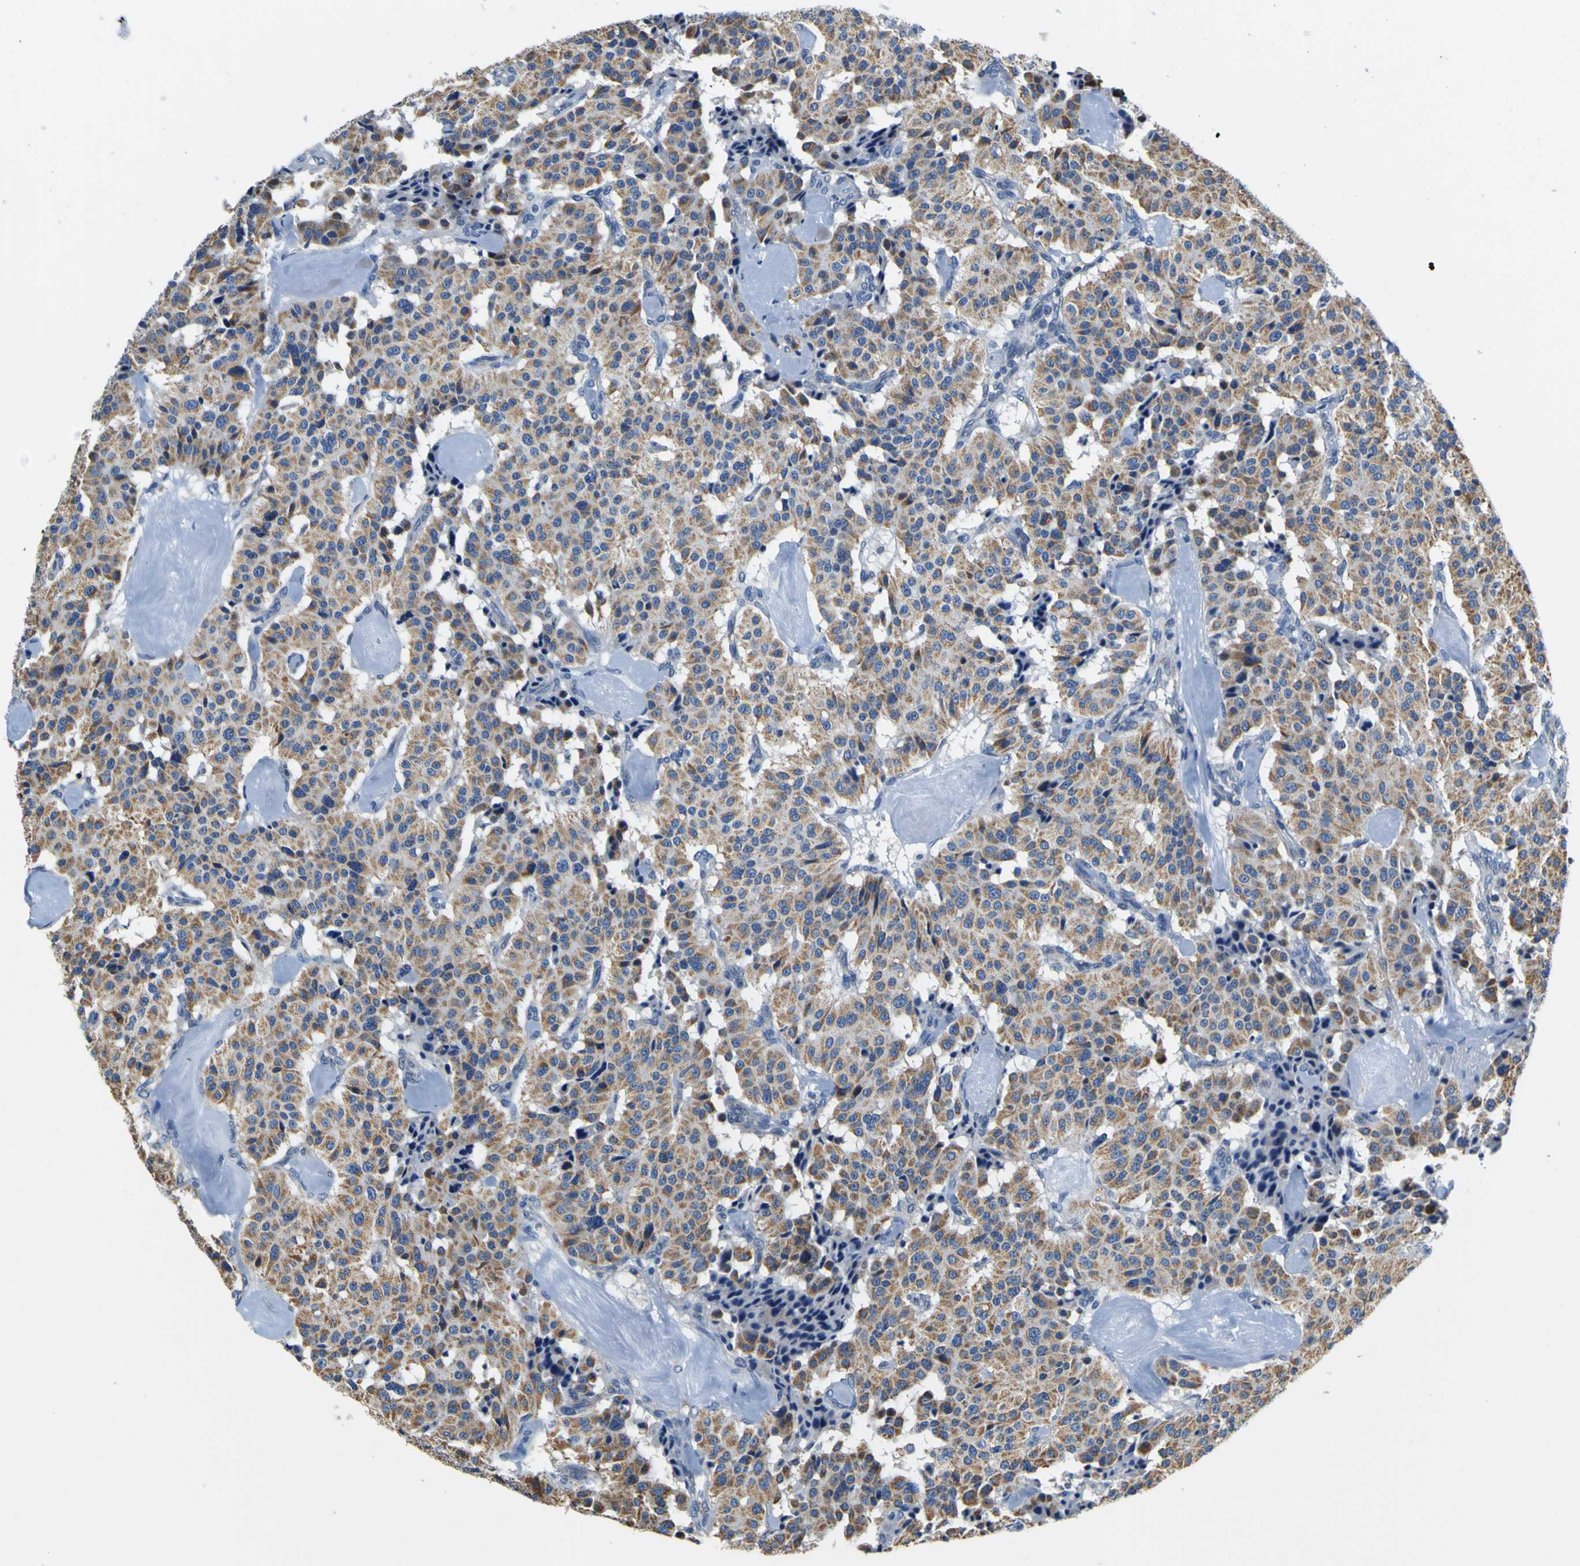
{"staining": {"intensity": "moderate", "quantity": ">75%", "location": "cytoplasmic/membranous"}, "tissue": "carcinoid", "cell_type": "Tumor cells", "image_type": "cancer", "snomed": [{"axis": "morphology", "description": "Carcinoid, malignant, NOS"}, {"axis": "topography", "description": "Lung"}], "caption": "Malignant carcinoid tissue demonstrates moderate cytoplasmic/membranous expression in about >75% of tumor cells, visualized by immunohistochemistry.", "gene": "LRP4", "patient": {"sex": "male", "age": 30}}